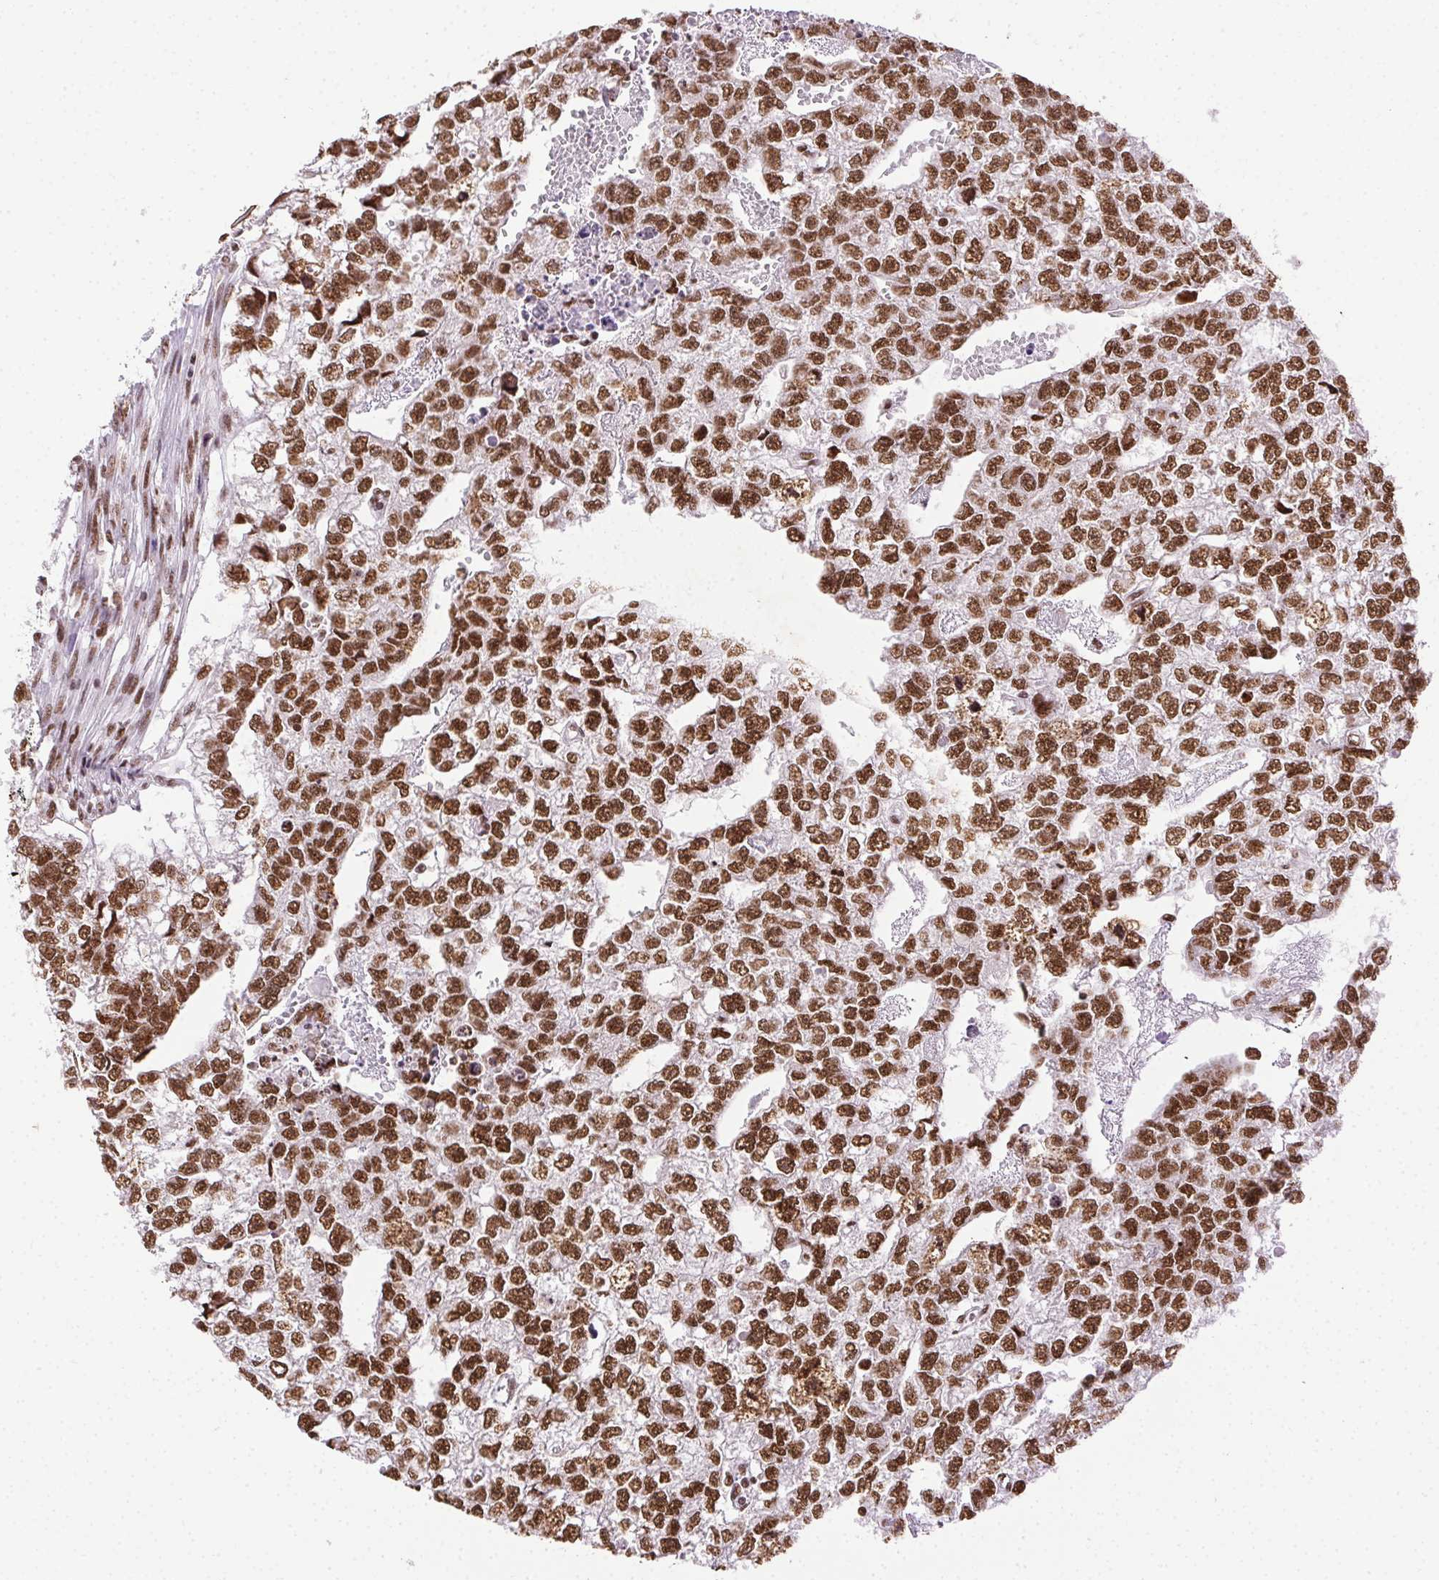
{"staining": {"intensity": "strong", "quantity": ">75%", "location": "nuclear"}, "tissue": "testis cancer", "cell_type": "Tumor cells", "image_type": "cancer", "snomed": [{"axis": "morphology", "description": "Carcinoma, Embryonal, NOS"}, {"axis": "morphology", "description": "Teratoma, malignant, NOS"}, {"axis": "topography", "description": "Testis"}], "caption": "Protein expression analysis of testis cancer (malignant teratoma) reveals strong nuclear positivity in about >75% of tumor cells.", "gene": "TRA2B", "patient": {"sex": "male", "age": 44}}